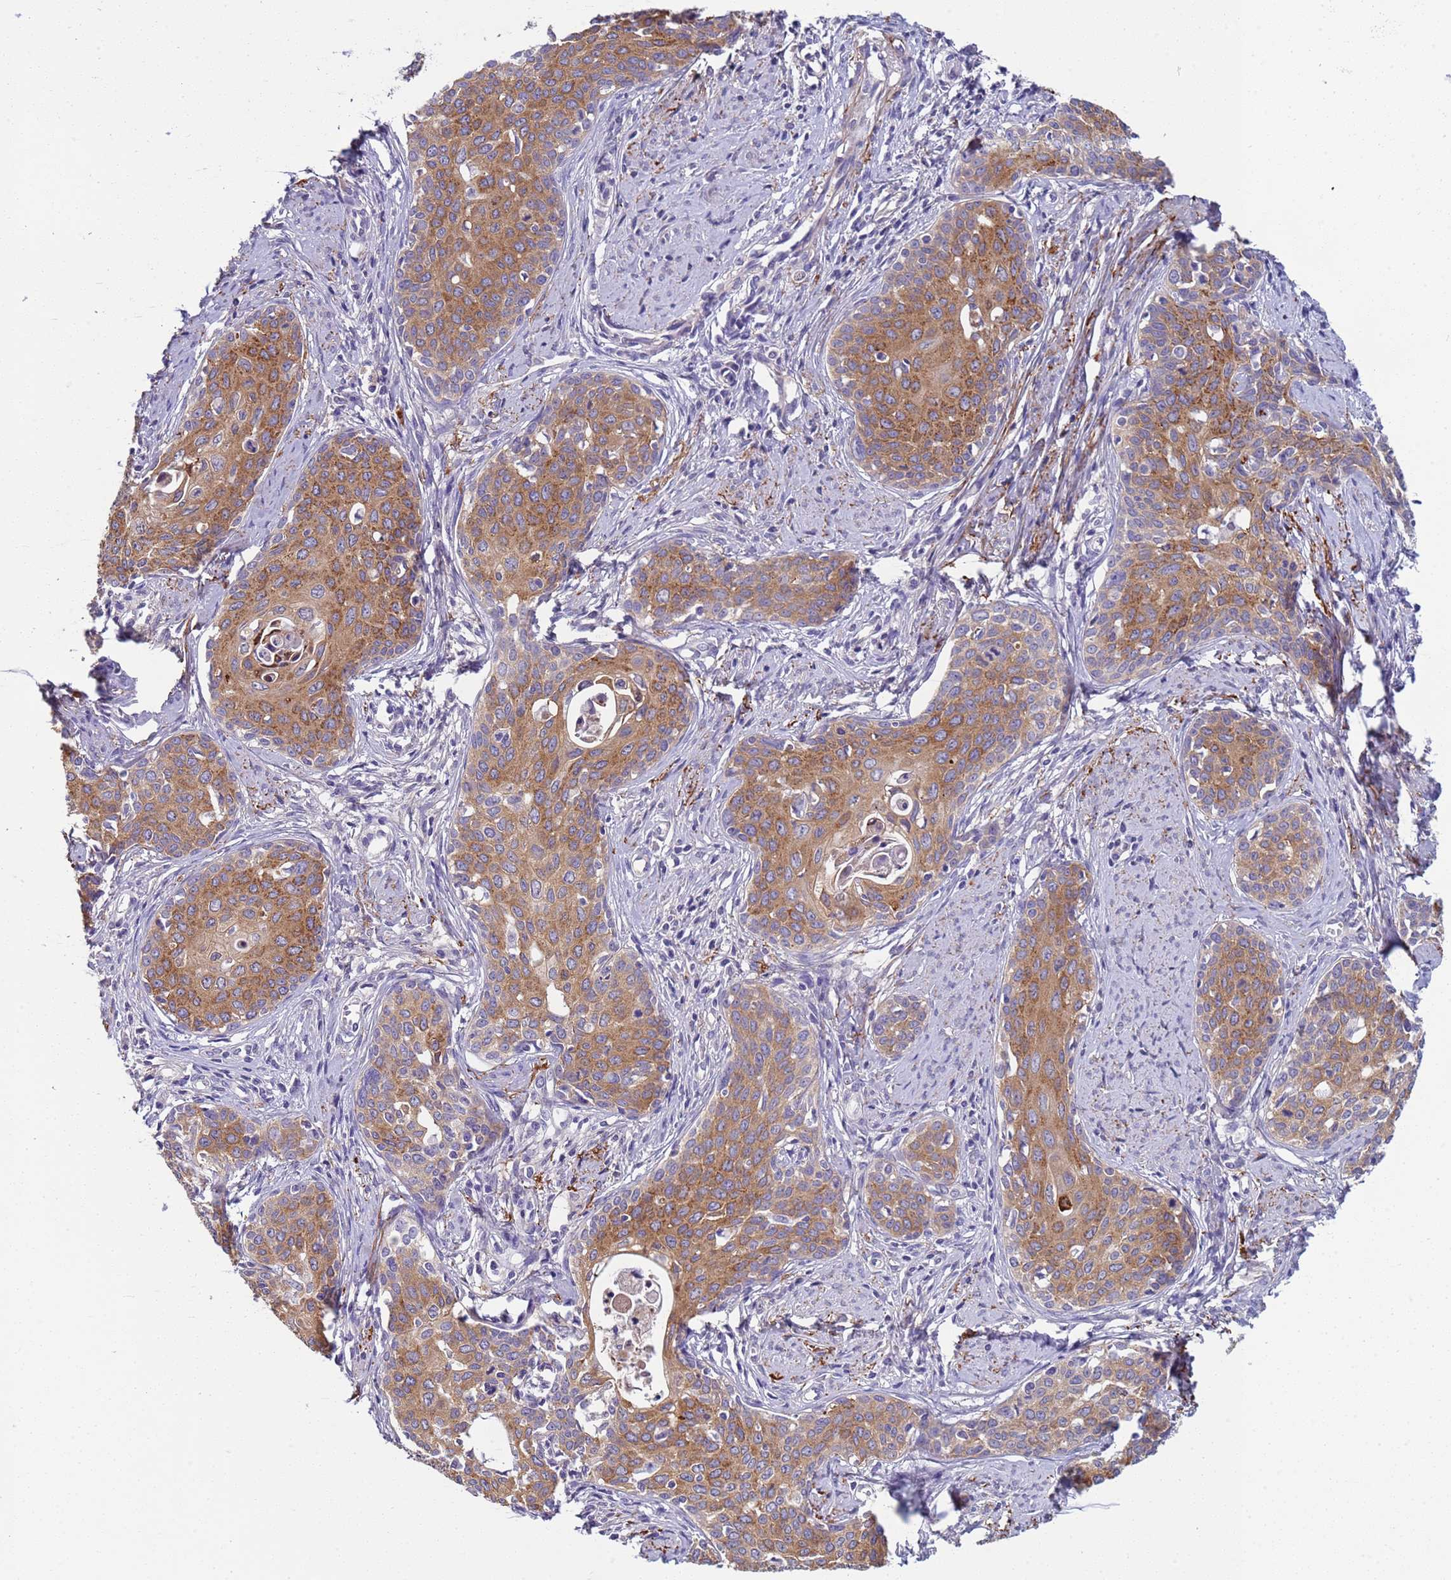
{"staining": {"intensity": "strong", "quantity": ">75%", "location": "cytoplasmic/membranous"}, "tissue": "cervical cancer", "cell_type": "Tumor cells", "image_type": "cancer", "snomed": [{"axis": "morphology", "description": "Squamous cell carcinoma, NOS"}, {"axis": "topography", "description": "Cervix"}], "caption": "The image reveals immunohistochemical staining of cervical cancer (squamous cell carcinoma). There is strong cytoplasmic/membranous expression is present in about >75% of tumor cells.", "gene": "TRIM51", "patient": {"sex": "female", "age": 46}}